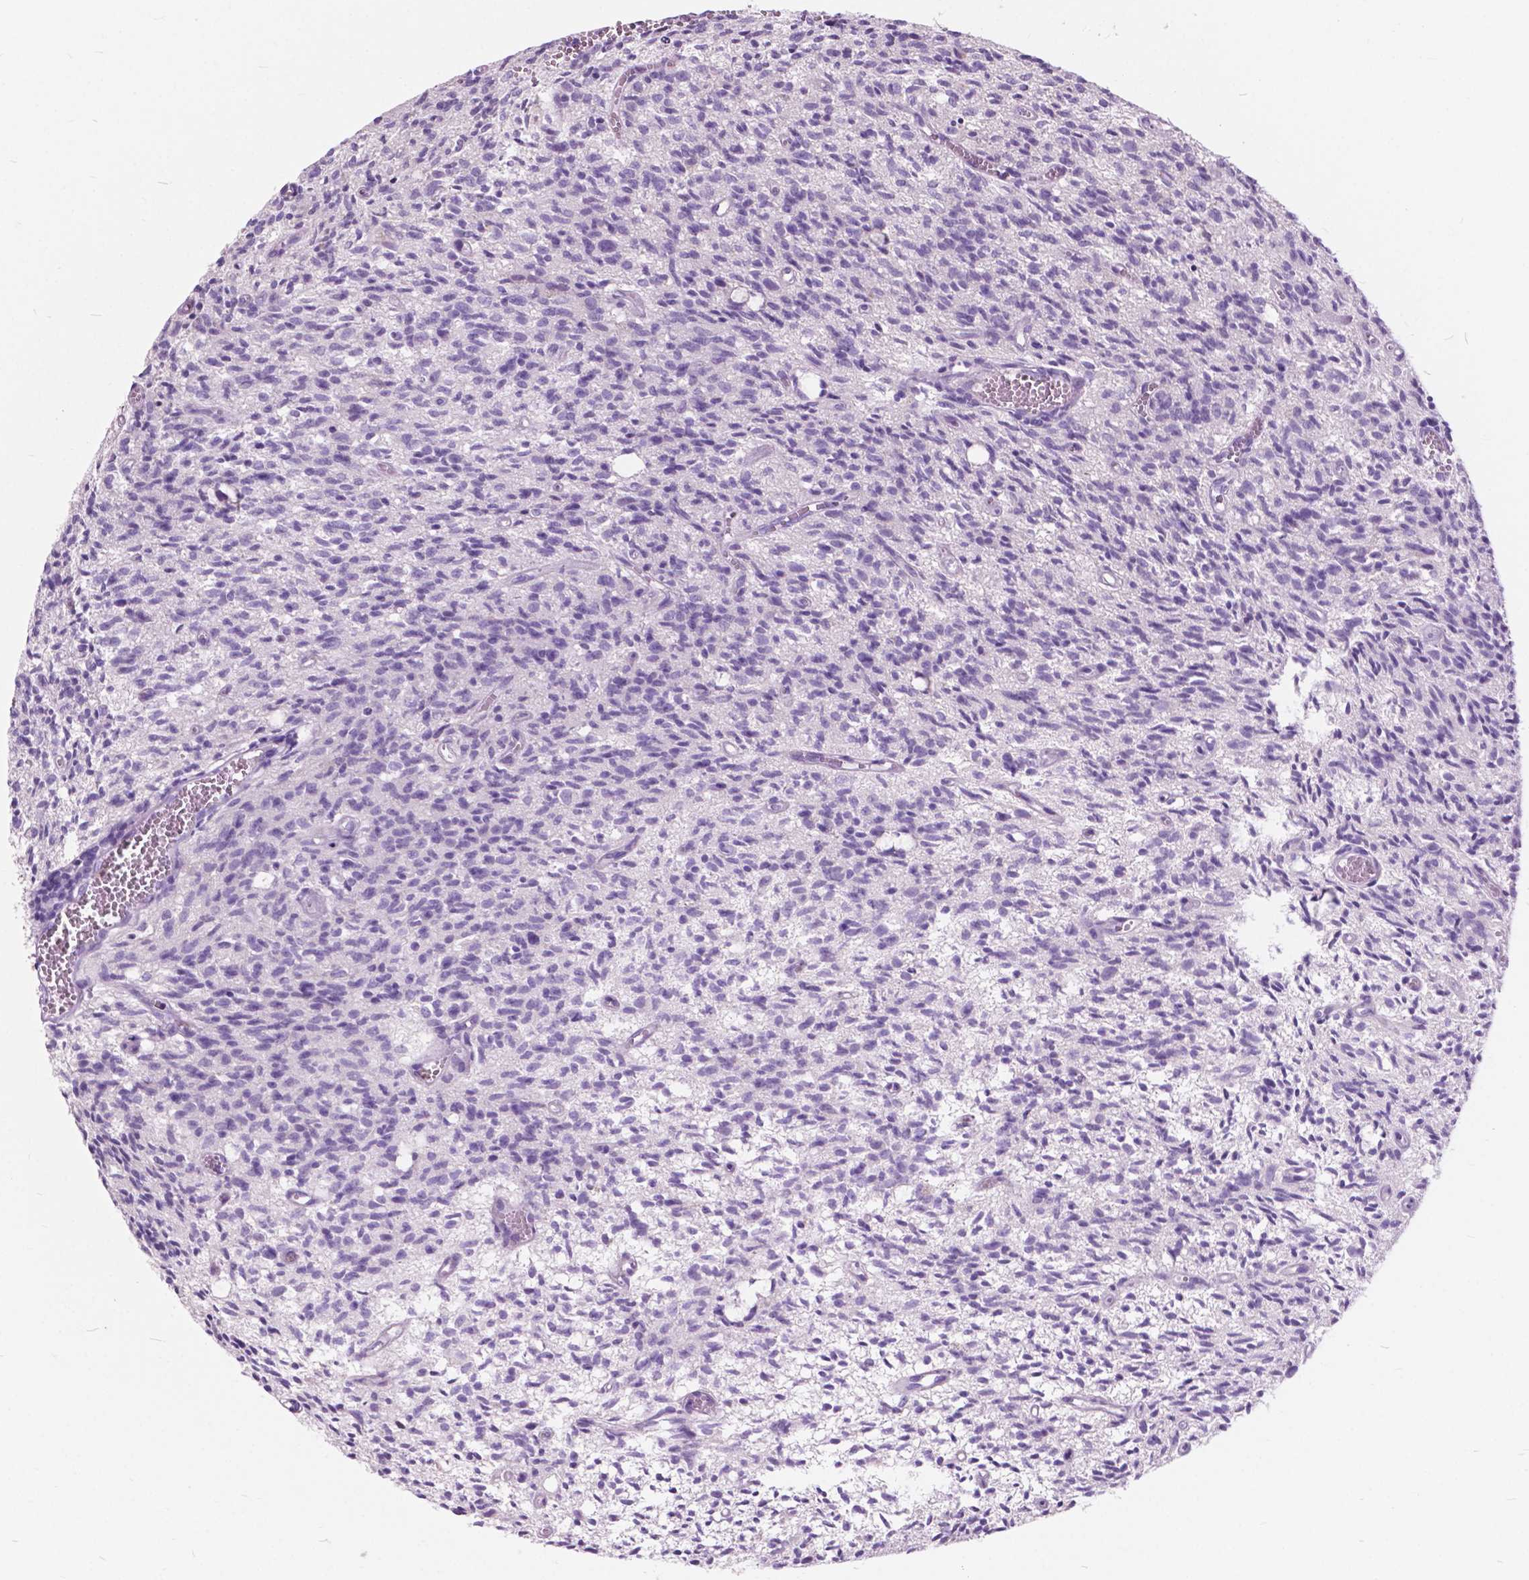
{"staining": {"intensity": "negative", "quantity": "none", "location": "none"}, "tissue": "glioma", "cell_type": "Tumor cells", "image_type": "cancer", "snomed": [{"axis": "morphology", "description": "Glioma, malignant, Low grade"}, {"axis": "topography", "description": "Brain"}], "caption": "Image shows no significant protein staining in tumor cells of glioma. (DAB immunohistochemistry (IHC), high magnification).", "gene": "PRR35", "patient": {"sex": "male", "age": 64}}